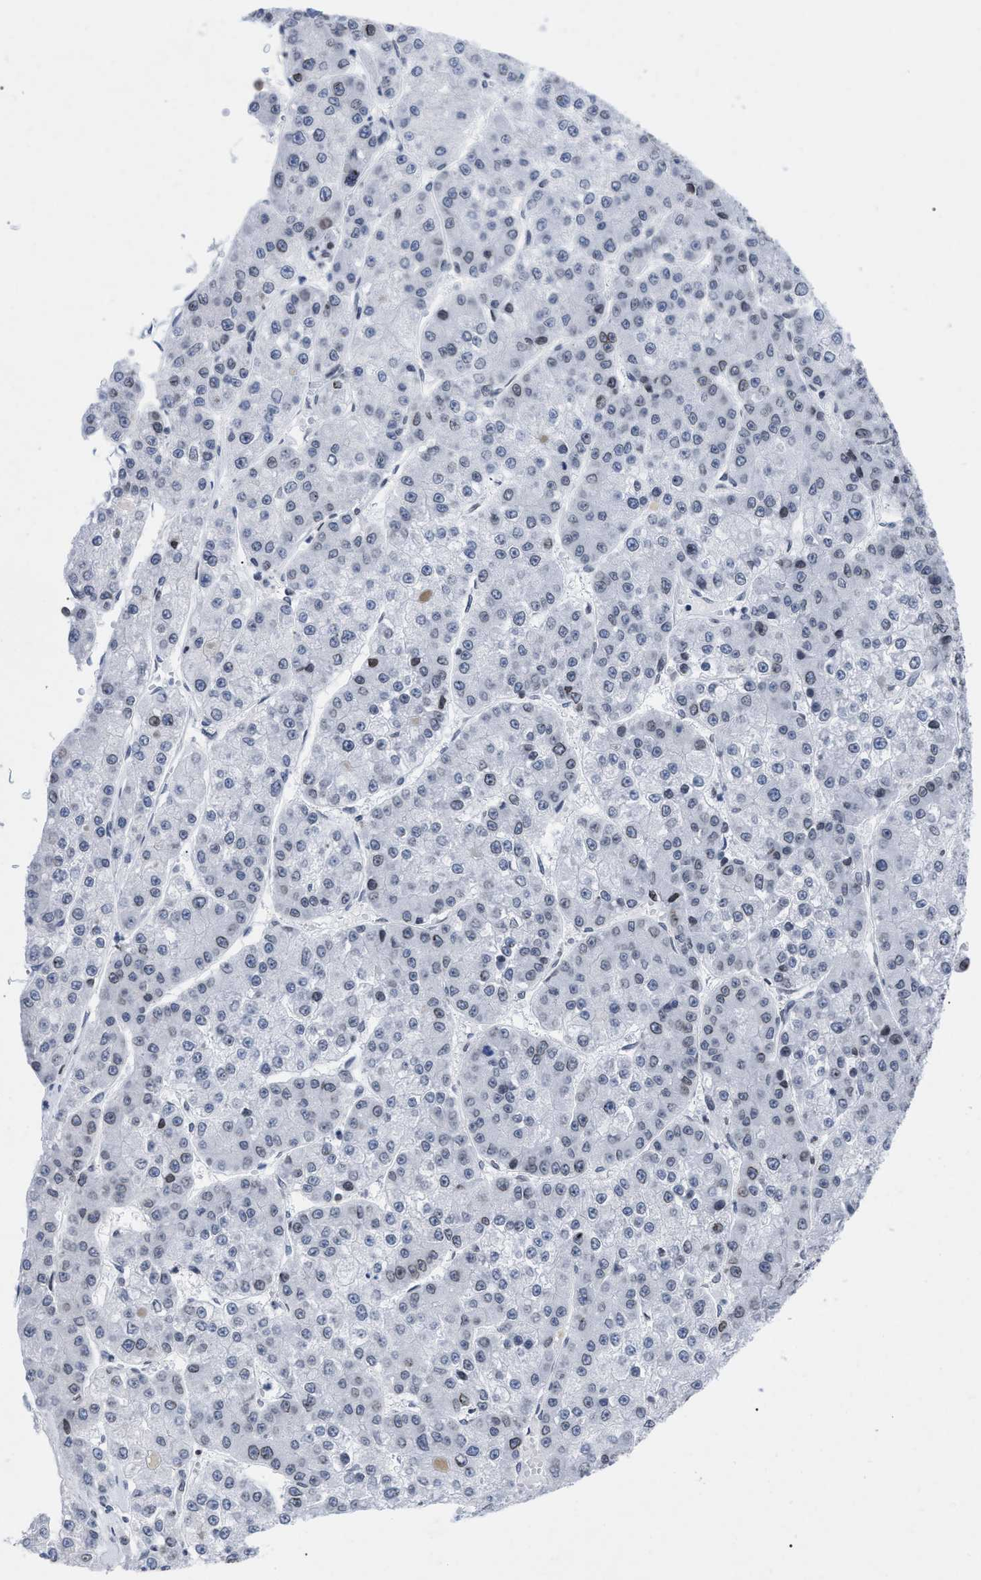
{"staining": {"intensity": "weak", "quantity": "<25%", "location": "nuclear"}, "tissue": "liver cancer", "cell_type": "Tumor cells", "image_type": "cancer", "snomed": [{"axis": "morphology", "description": "Carcinoma, Hepatocellular, NOS"}, {"axis": "topography", "description": "Liver"}], "caption": "IHC photomicrograph of hepatocellular carcinoma (liver) stained for a protein (brown), which displays no positivity in tumor cells.", "gene": "TPR", "patient": {"sex": "female", "age": 73}}